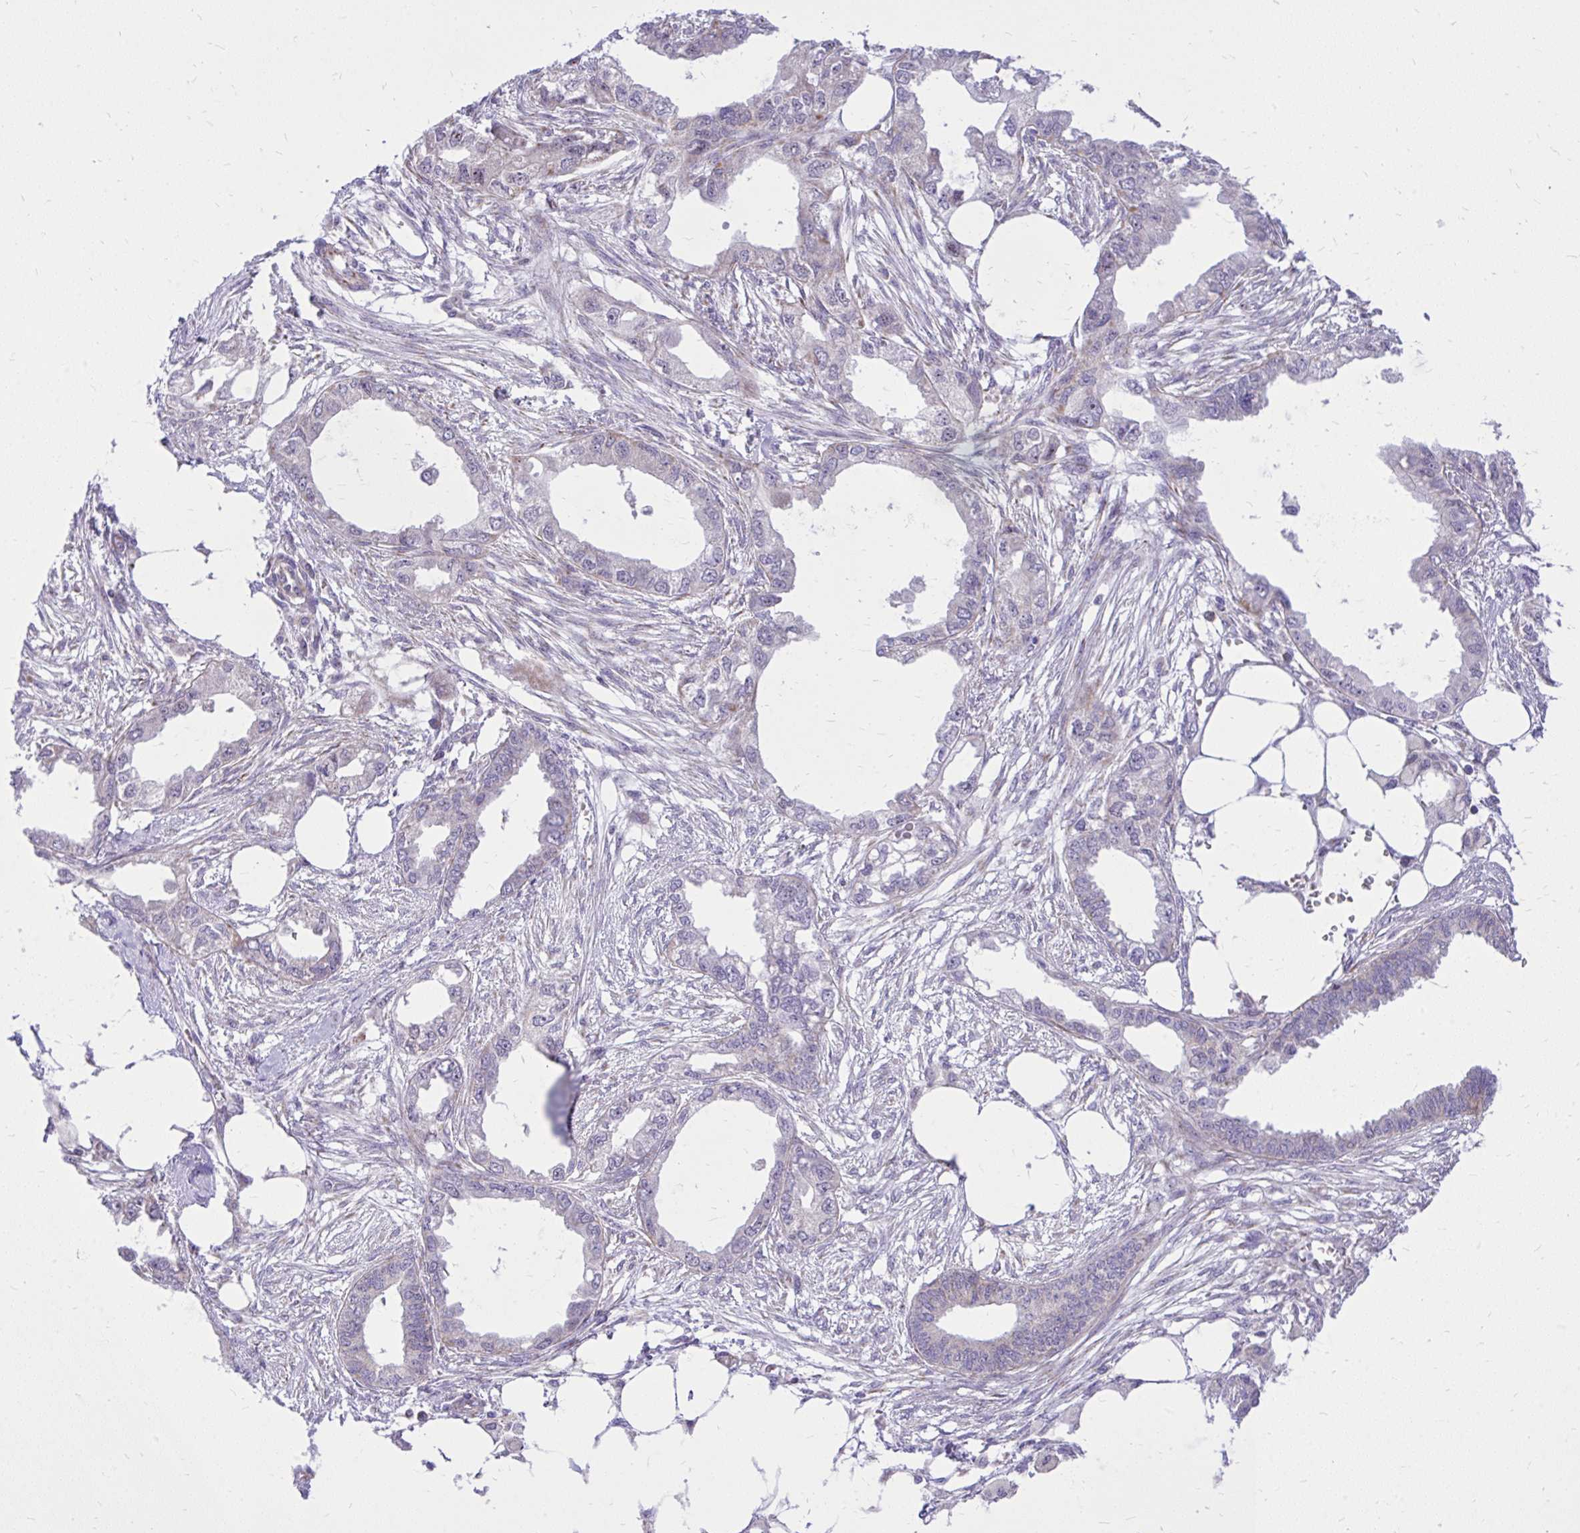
{"staining": {"intensity": "negative", "quantity": "none", "location": "none"}, "tissue": "endometrial cancer", "cell_type": "Tumor cells", "image_type": "cancer", "snomed": [{"axis": "morphology", "description": "Adenocarcinoma, NOS"}, {"axis": "morphology", "description": "Adenocarcinoma, metastatic, NOS"}, {"axis": "topography", "description": "Adipose tissue"}, {"axis": "topography", "description": "Endometrium"}], "caption": "Immunohistochemical staining of human metastatic adenocarcinoma (endometrial) exhibits no significant expression in tumor cells.", "gene": "GPRIN3", "patient": {"sex": "female", "age": 67}}